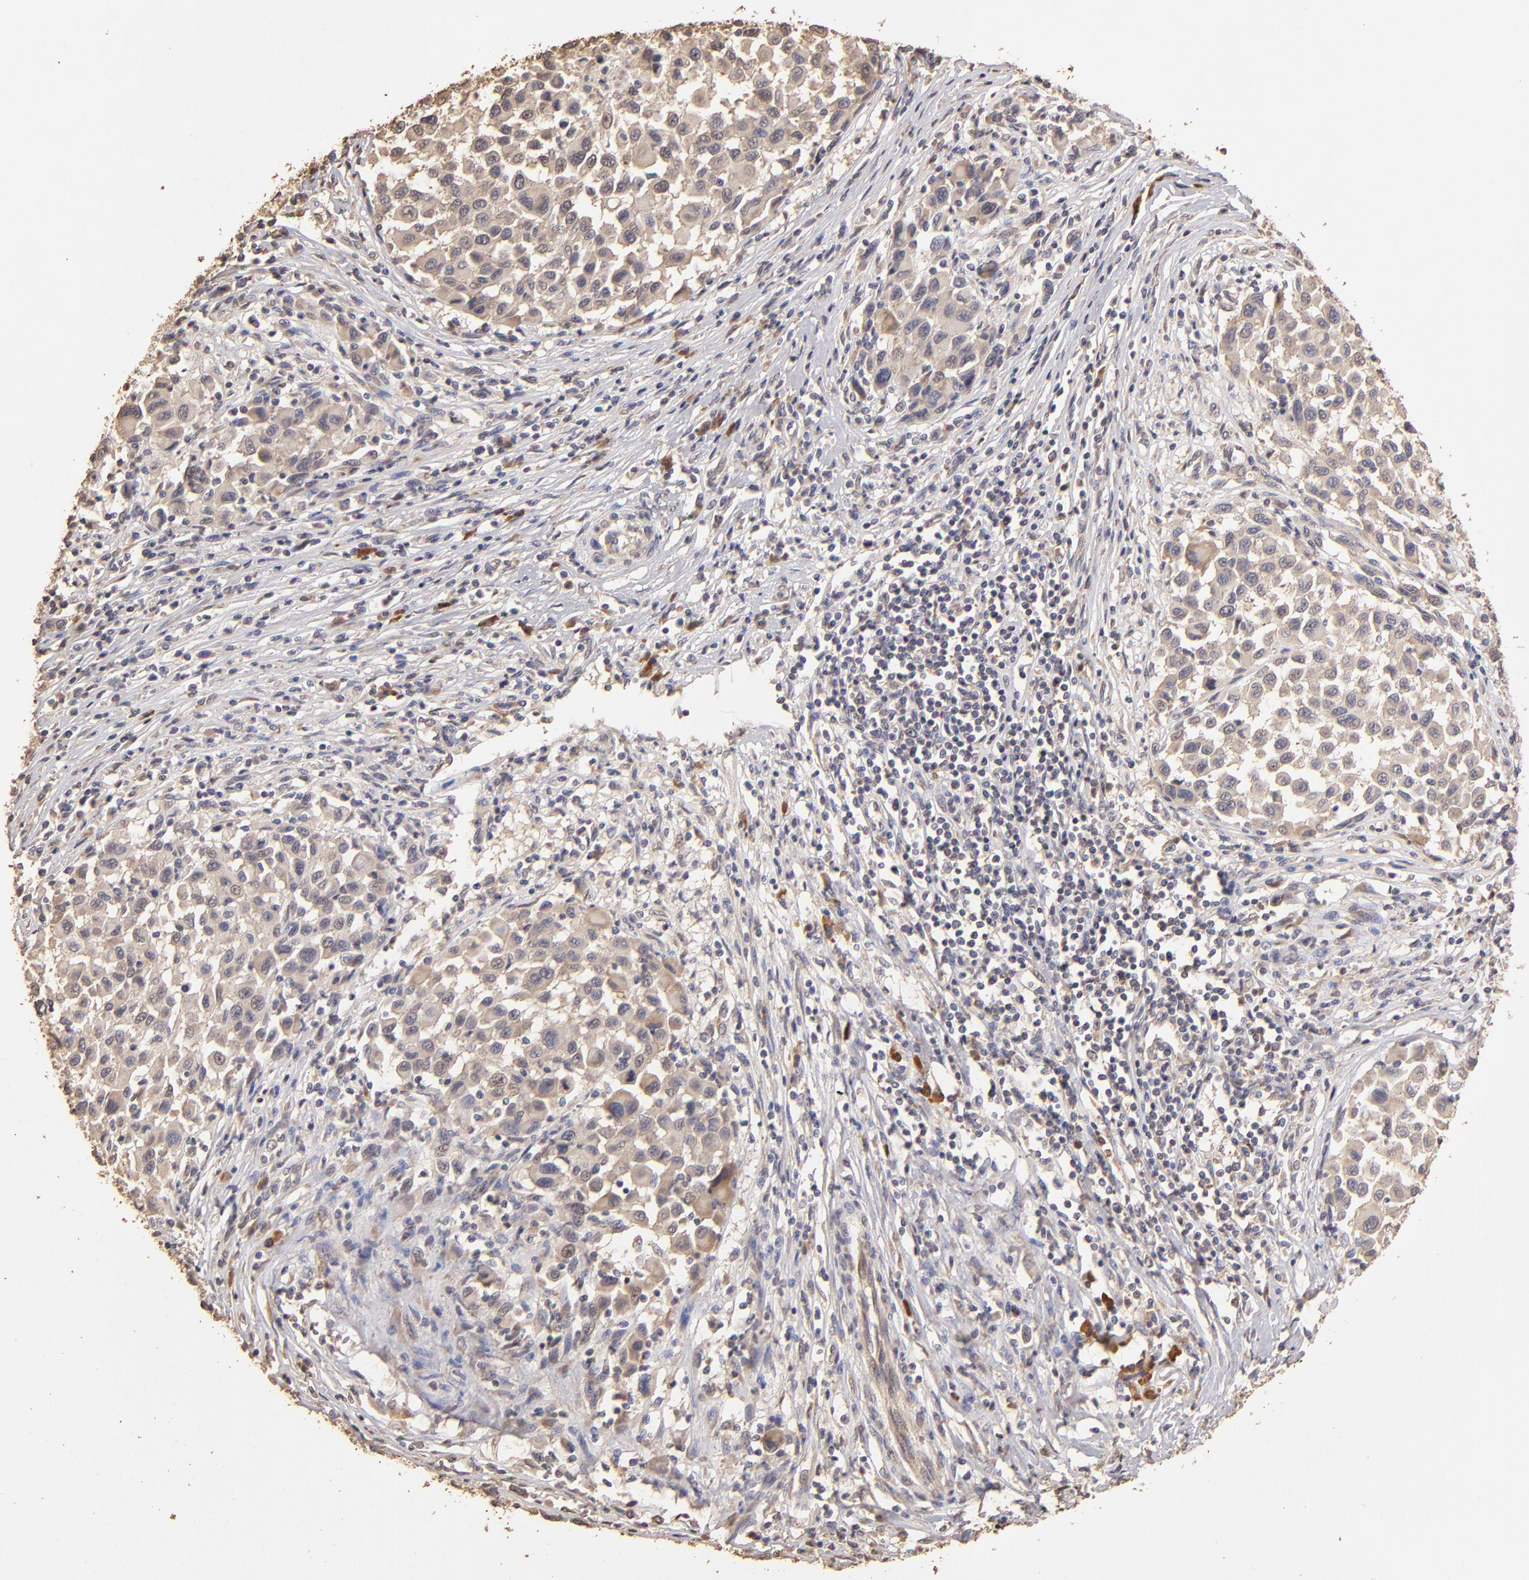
{"staining": {"intensity": "weak", "quantity": "25%-75%", "location": "cytoplasmic/membranous"}, "tissue": "melanoma", "cell_type": "Tumor cells", "image_type": "cancer", "snomed": [{"axis": "morphology", "description": "Malignant melanoma, Metastatic site"}, {"axis": "topography", "description": "Lymph node"}], "caption": "Tumor cells exhibit low levels of weak cytoplasmic/membranous expression in approximately 25%-75% of cells in human melanoma. (IHC, brightfield microscopy, high magnification).", "gene": "OPHN1", "patient": {"sex": "male", "age": 61}}